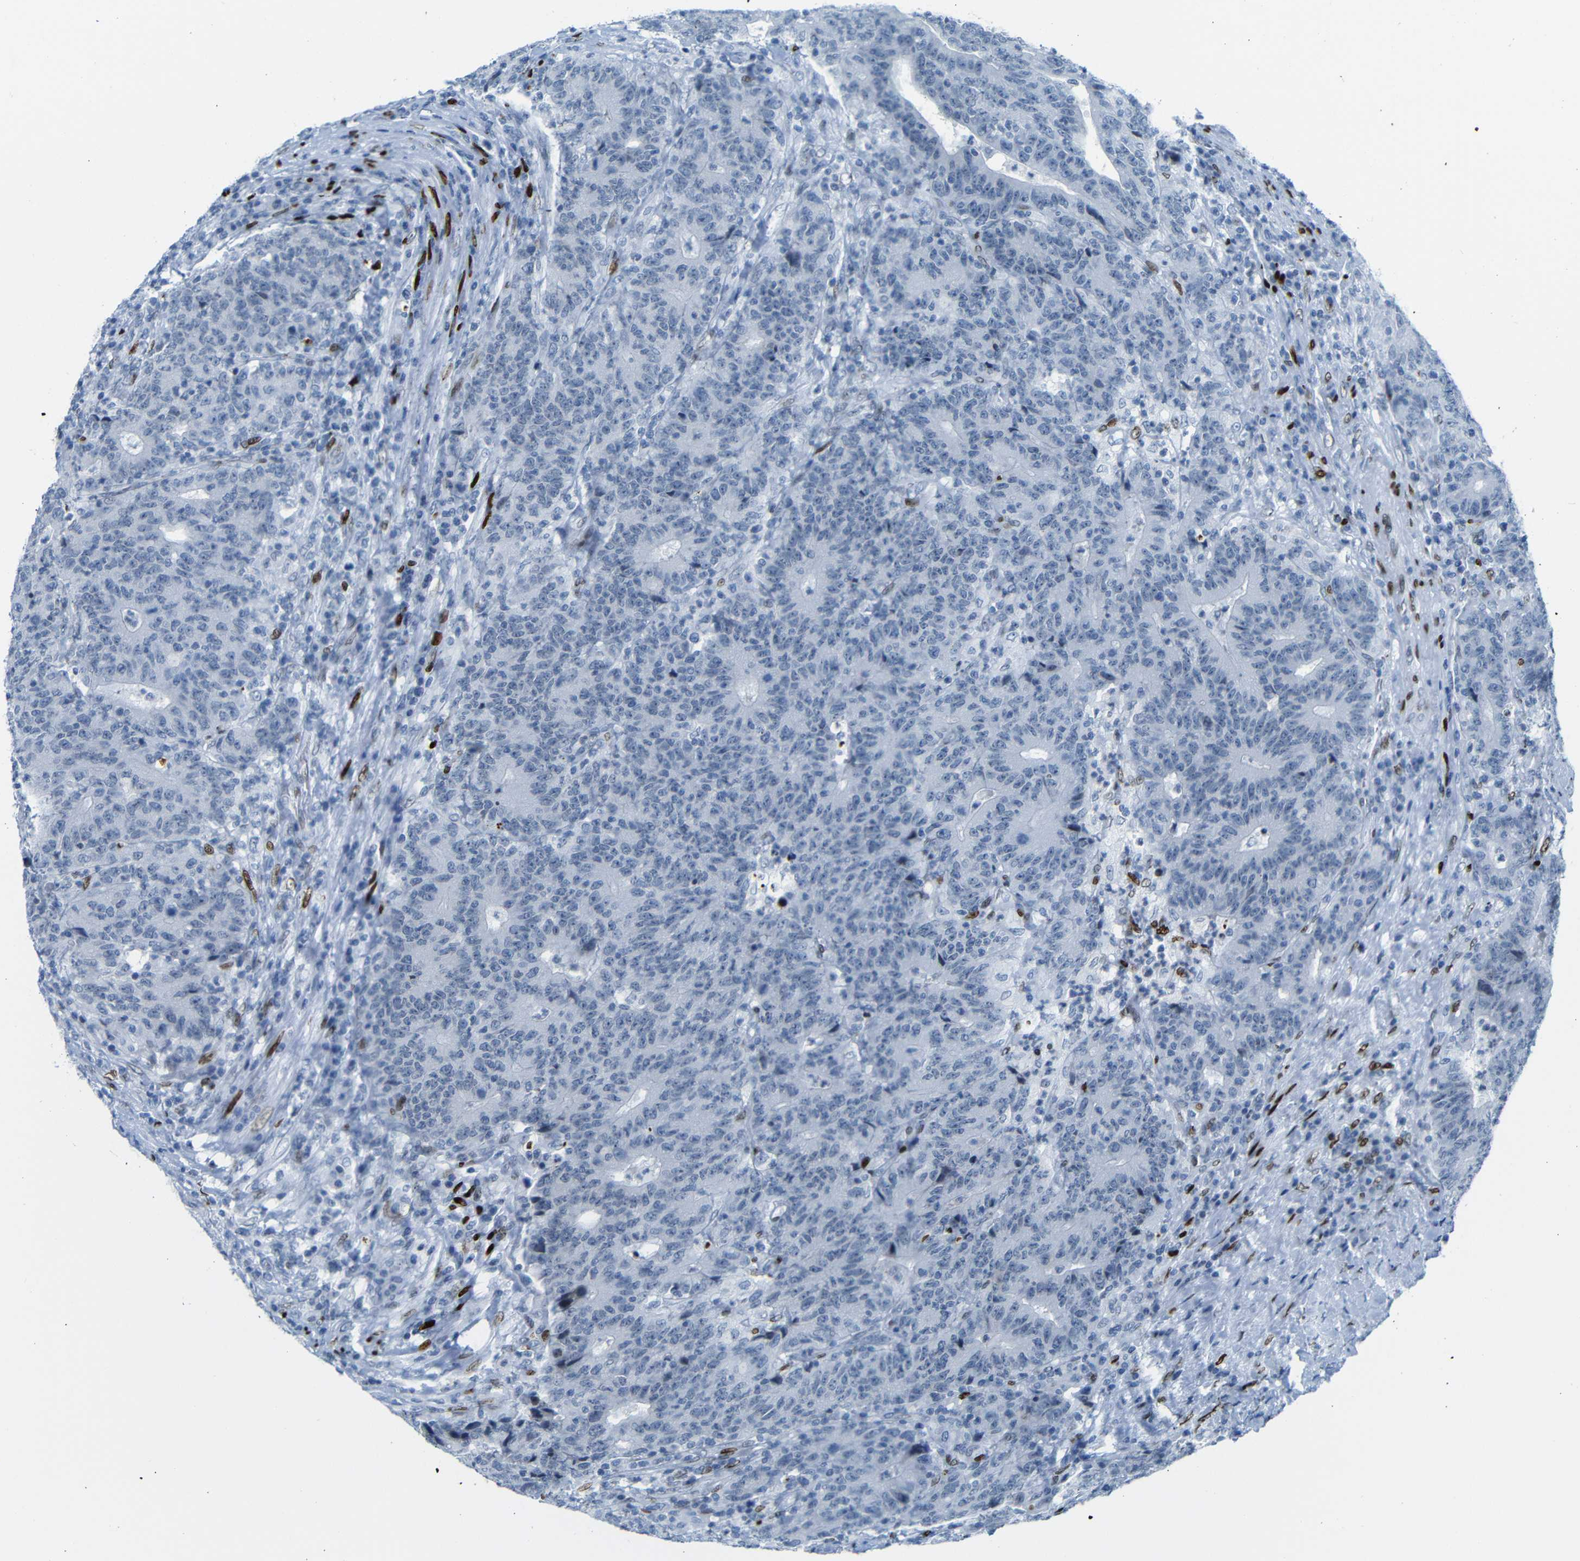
{"staining": {"intensity": "negative", "quantity": "none", "location": "none"}, "tissue": "colorectal cancer", "cell_type": "Tumor cells", "image_type": "cancer", "snomed": [{"axis": "morphology", "description": "Normal tissue, NOS"}, {"axis": "morphology", "description": "Adenocarcinoma, NOS"}, {"axis": "topography", "description": "Colon"}], "caption": "Immunohistochemical staining of human colorectal cancer shows no significant expression in tumor cells.", "gene": "NPIPB15", "patient": {"sex": "female", "age": 75}}